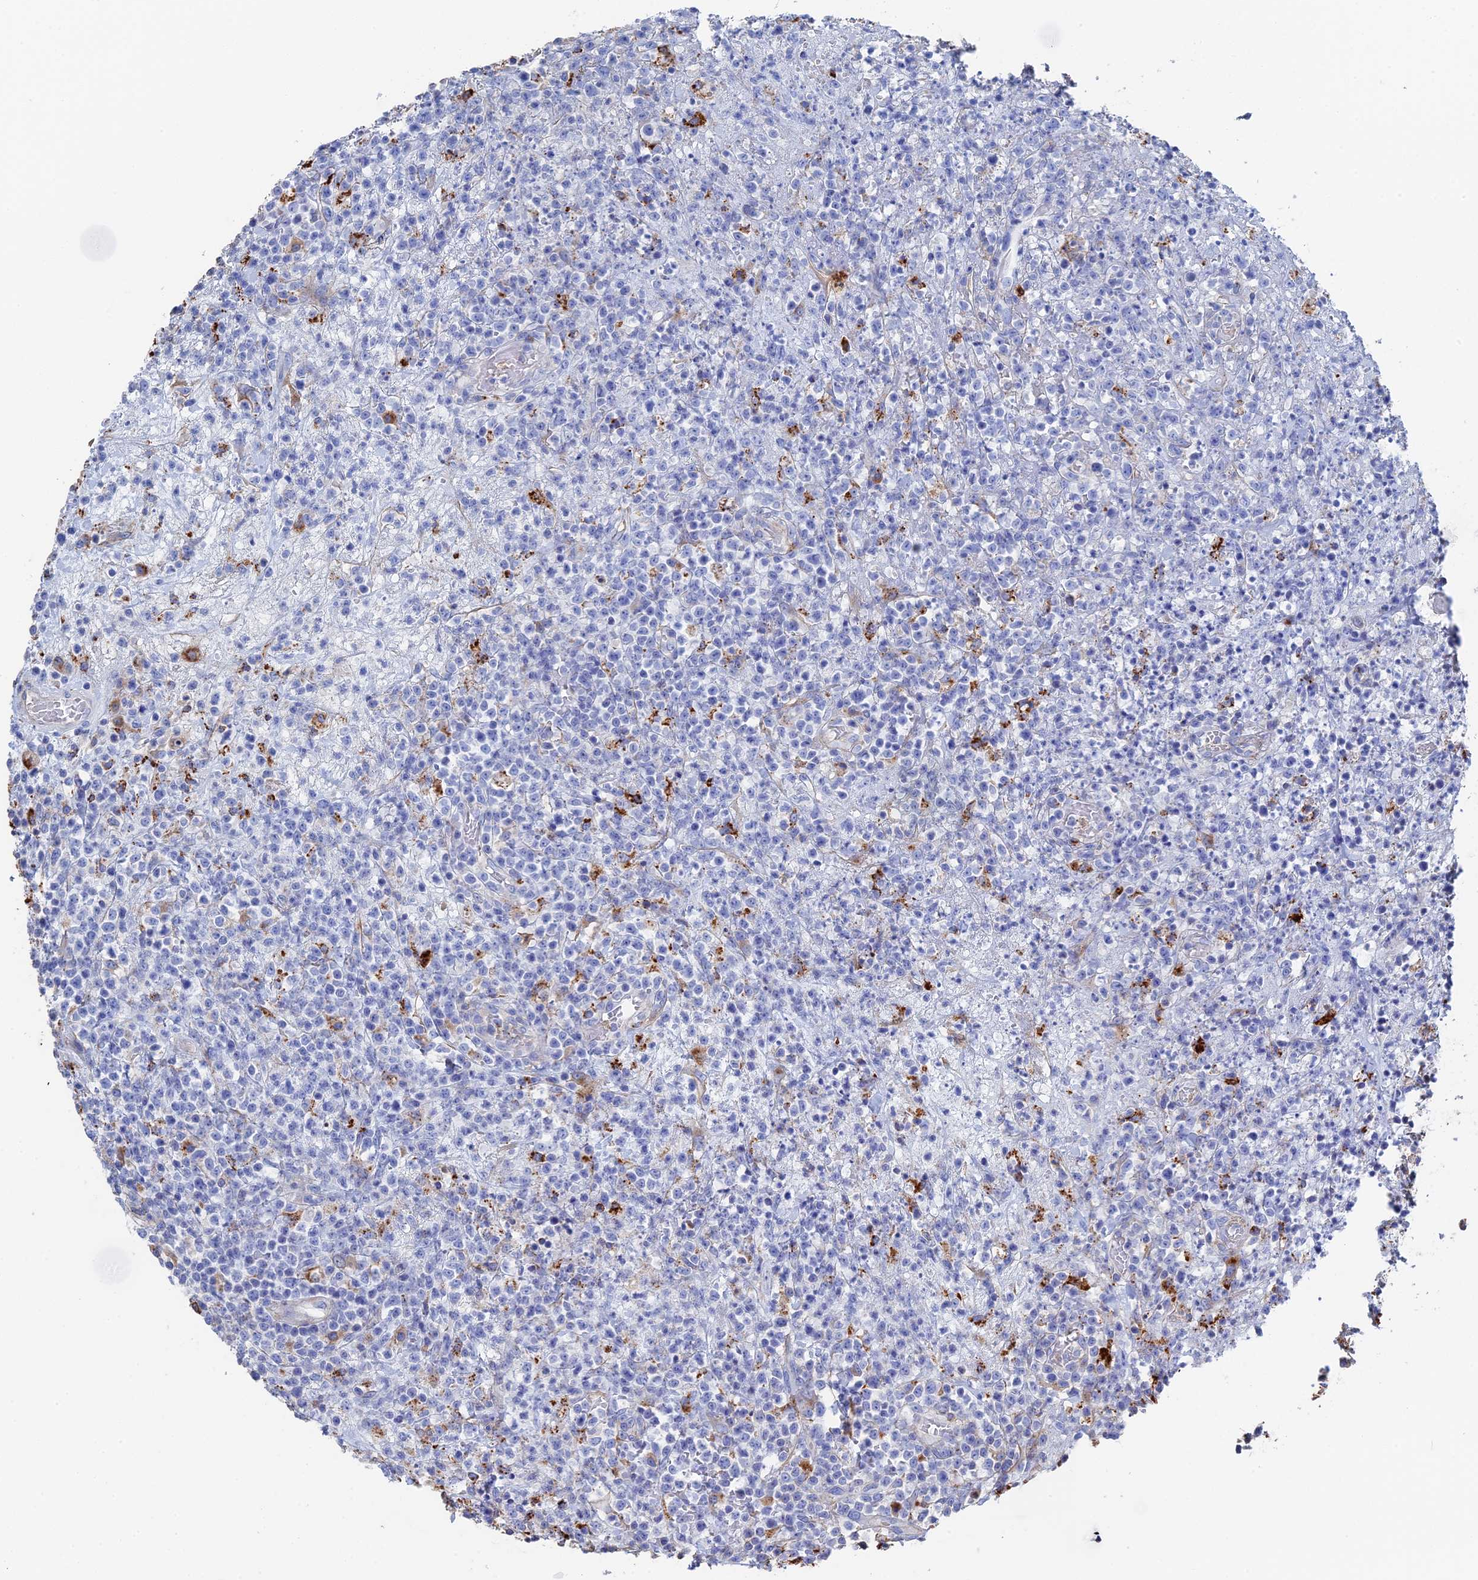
{"staining": {"intensity": "negative", "quantity": "none", "location": "none"}, "tissue": "lymphoma", "cell_type": "Tumor cells", "image_type": "cancer", "snomed": [{"axis": "morphology", "description": "Malignant lymphoma, non-Hodgkin's type, High grade"}, {"axis": "topography", "description": "Colon"}], "caption": "Immunohistochemical staining of lymphoma exhibits no significant staining in tumor cells.", "gene": "STRA6", "patient": {"sex": "female", "age": 53}}